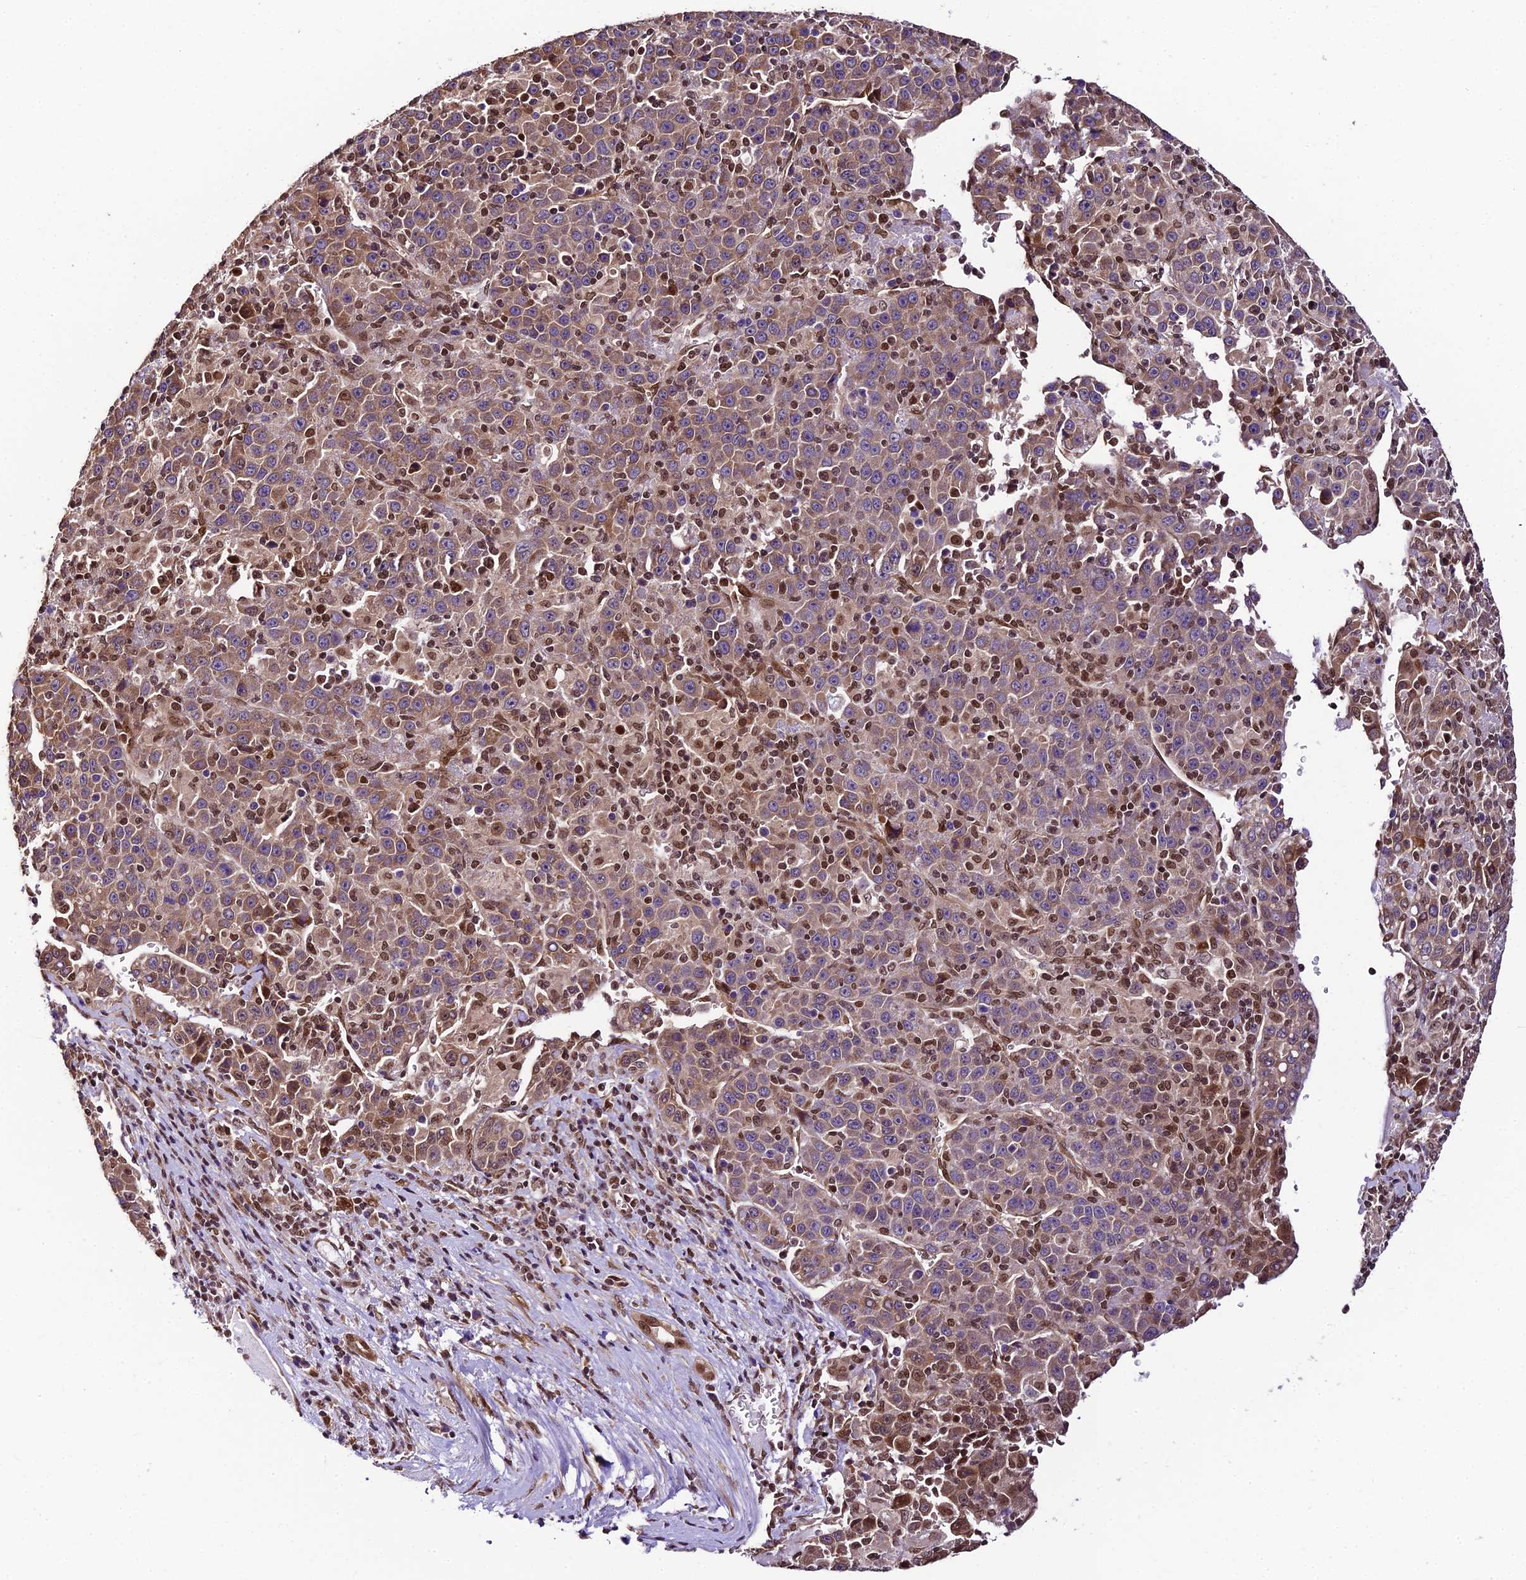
{"staining": {"intensity": "moderate", "quantity": "<25%", "location": "cytoplasmic/membranous,nuclear"}, "tissue": "liver cancer", "cell_type": "Tumor cells", "image_type": "cancer", "snomed": [{"axis": "morphology", "description": "Carcinoma, Hepatocellular, NOS"}, {"axis": "topography", "description": "Liver"}], "caption": "Immunohistochemistry (IHC) micrograph of human liver cancer stained for a protein (brown), which demonstrates low levels of moderate cytoplasmic/membranous and nuclear expression in about <25% of tumor cells.", "gene": "TRIM22", "patient": {"sex": "female", "age": 53}}